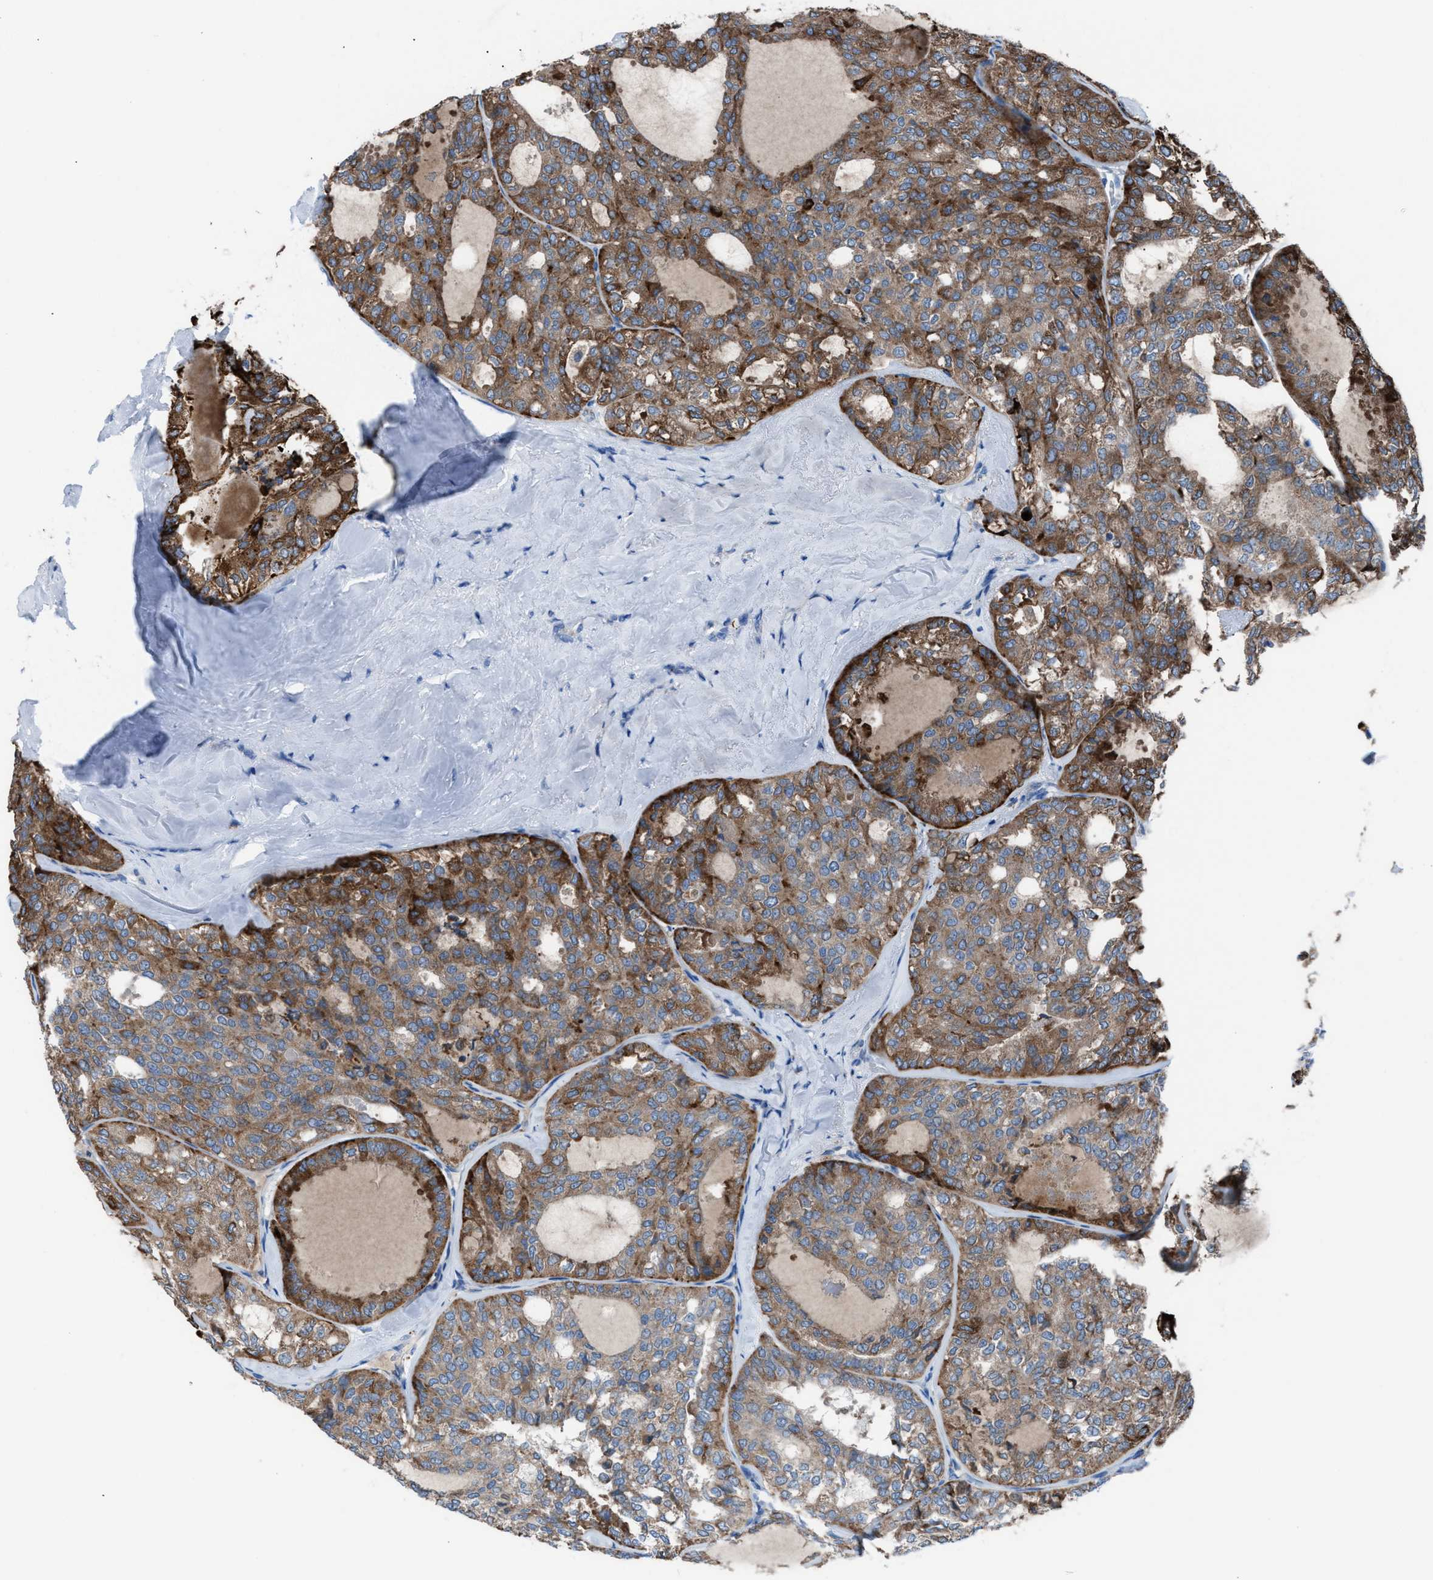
{"staining": {"intensity": "moderate", "quantity": ">75%", "location": "cytoplasmic/membranous"}, "tissue": "thyroid cancer", "cell_type": "Tumor cells", "image_type": "cancer", "snomed": [{"axis": "morphology", "description": "Follicular adenoma carcinoma, NOS"}, {"axis": "topography", "description": "Thyroid gland"}], "caption": "Thyroid cancer (follicular adenoma carcinoma) stained with a brown dye displays moderate cytoplasmic/membranous positive expression in approximately >75% of tumor cells.", "gene": "CD1B", "patient": {"sex": "male", "age": 75}}